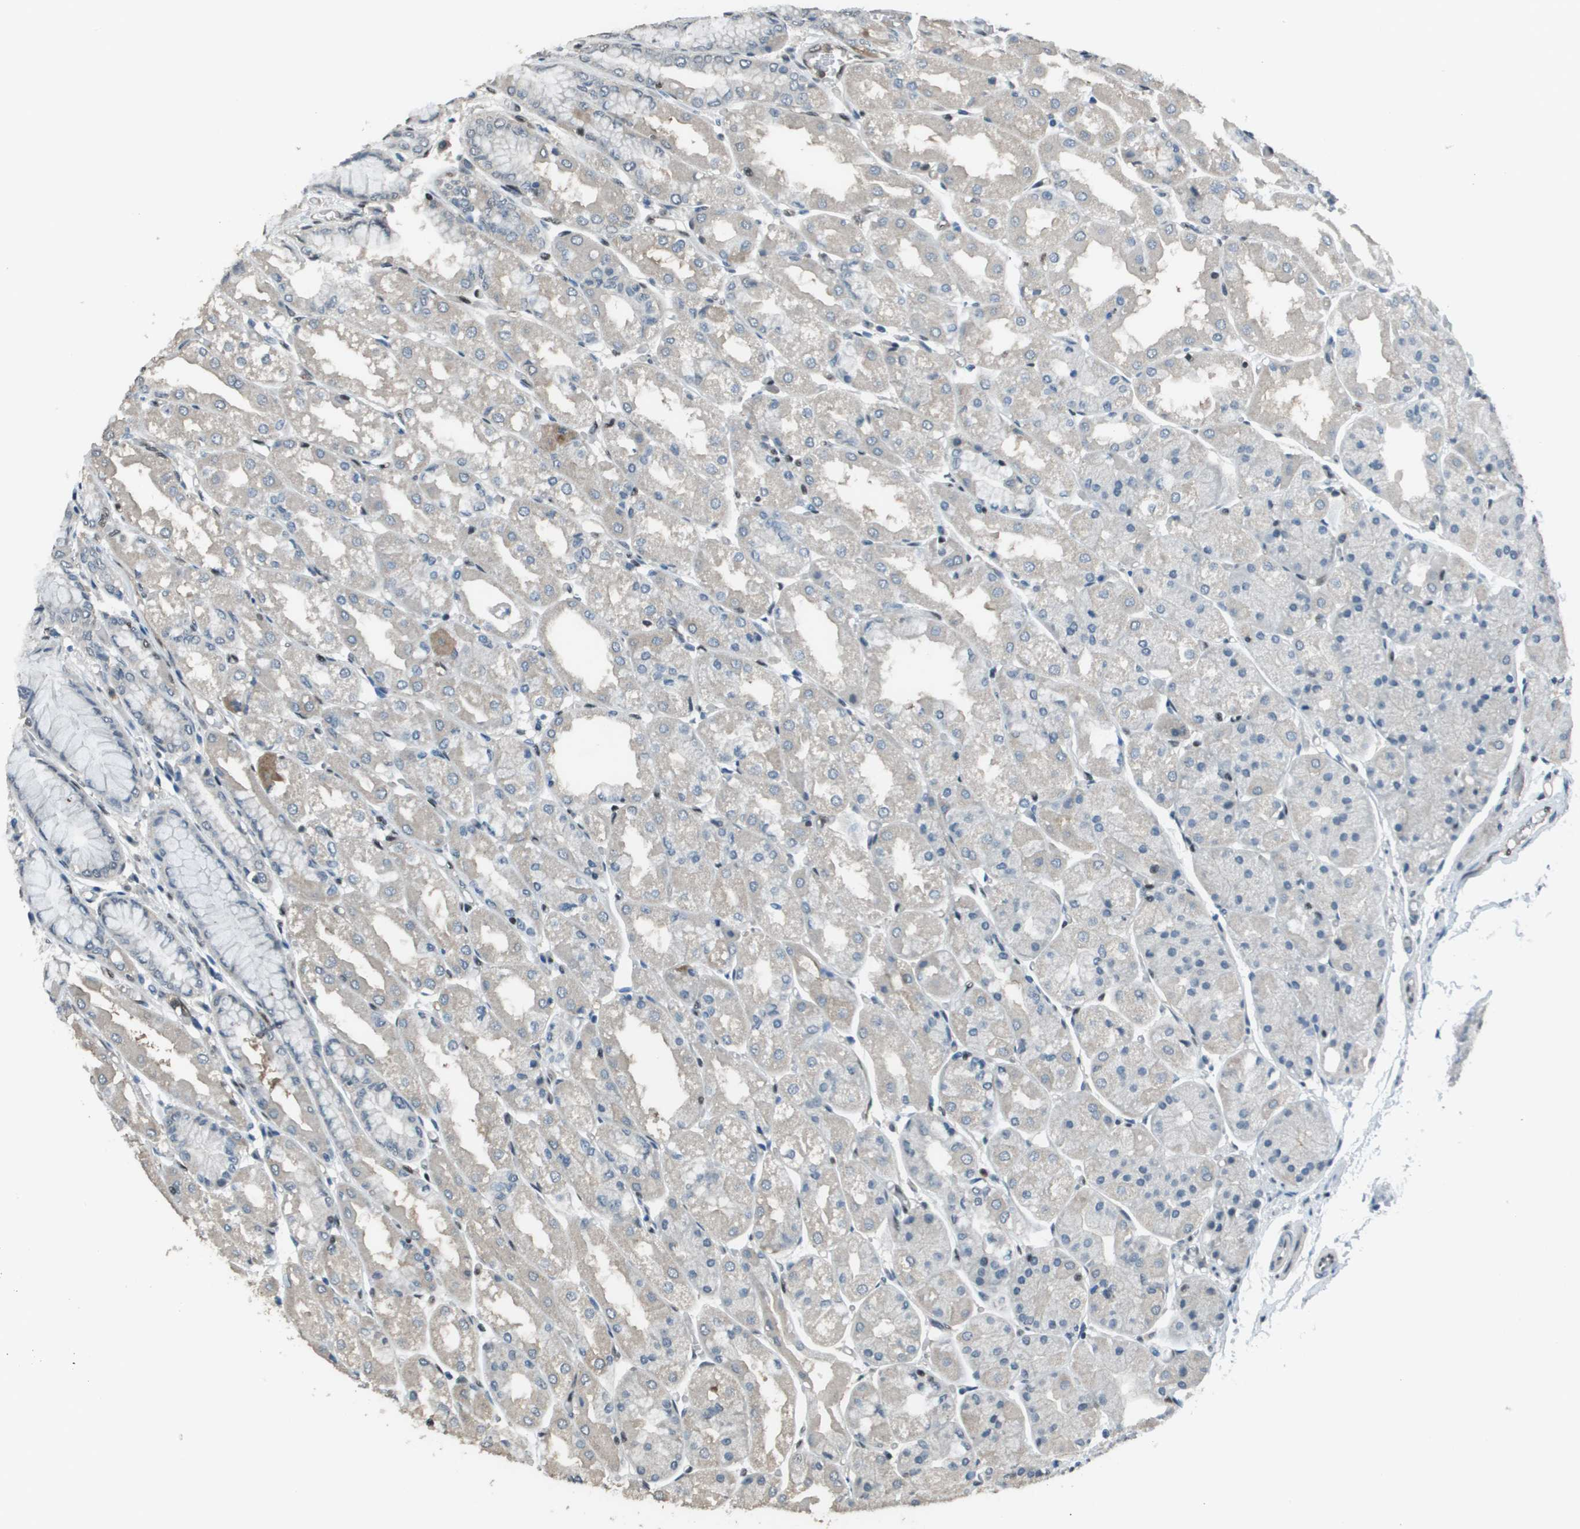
{"staining": {"intensity": "moderate", "quantity": "<25%", "location": "nuclear"}, "tissue": "stomach", "cell_type": "Glandular cells", "image_type": "normal", "snomed": [{"axis": "morphology", "description": "Normal tissue, NOS"}, {"axis": "topography", "description": "Stomach, upper"}], "caption": "Immunohistochemical staining of benign stomach shows moderate nuclear protein positivity in approximately <25% of glandular cells. Using DAB (brown) and hematoxylin (blue) stains, captured at high magnification using brightfield microscopy.", "gene": "DEPDC1", "patient": {"sex": "male", "age": 72}}